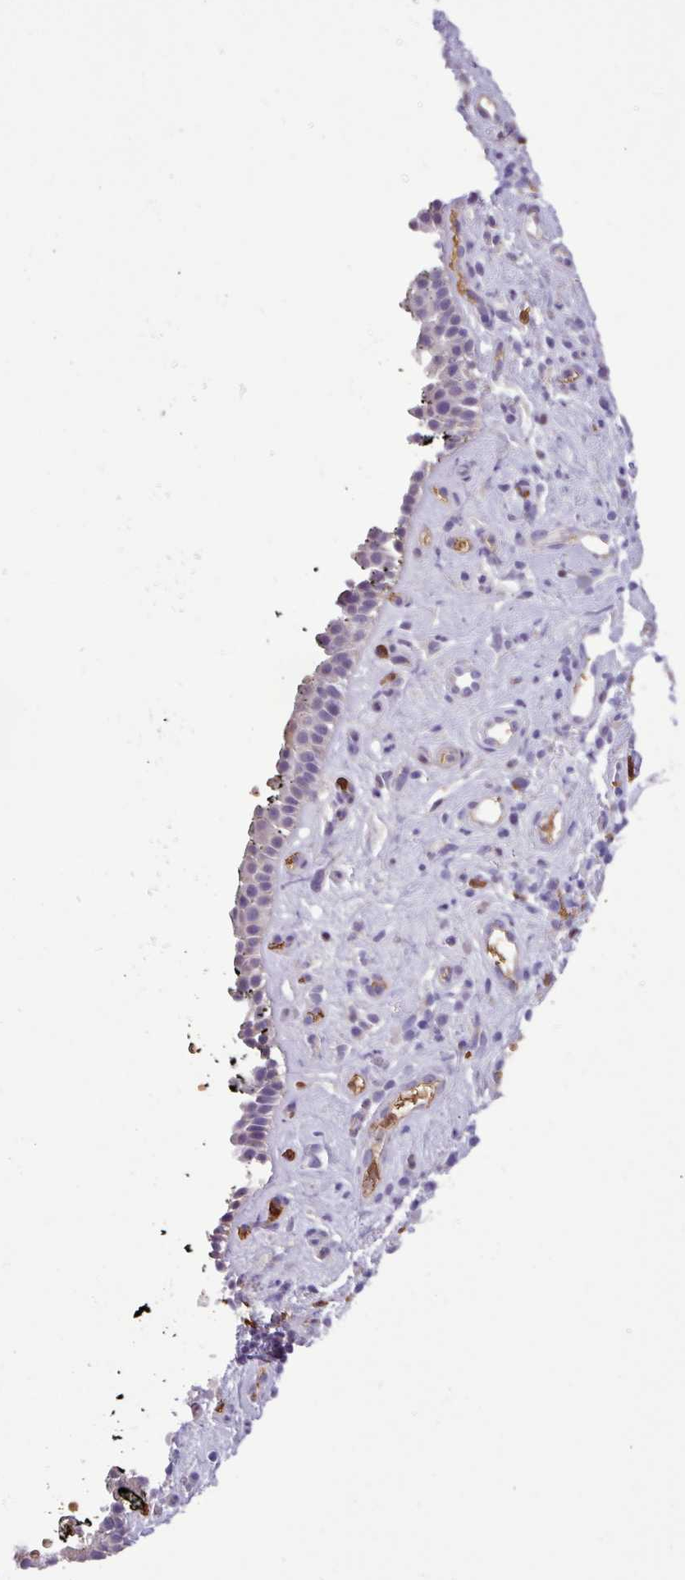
{"staining": {"intensity": "negative", "quantity": "none", "location": "none"}, "tissue": "nasopharynx", "cell_type": "Respiratory epithelial cells", "image_type": "normal", "snomed": [{"axis": "morphology", "description": "Normal tissue, NOS"}, {"axis": "morphology", "description": "Squamous cell carcinoma, NOS"}, {"axis": "topography", "description": "Nasopharynx"}, {"axis": "topography", "description": "Head-Neck"}], "caption": "Nasopharynx stained for a protein using IHC reveals no staining respiratory epithelial cells.", "gene": "MGAT4B", "patient": {"sex": "male", "age": 85}}